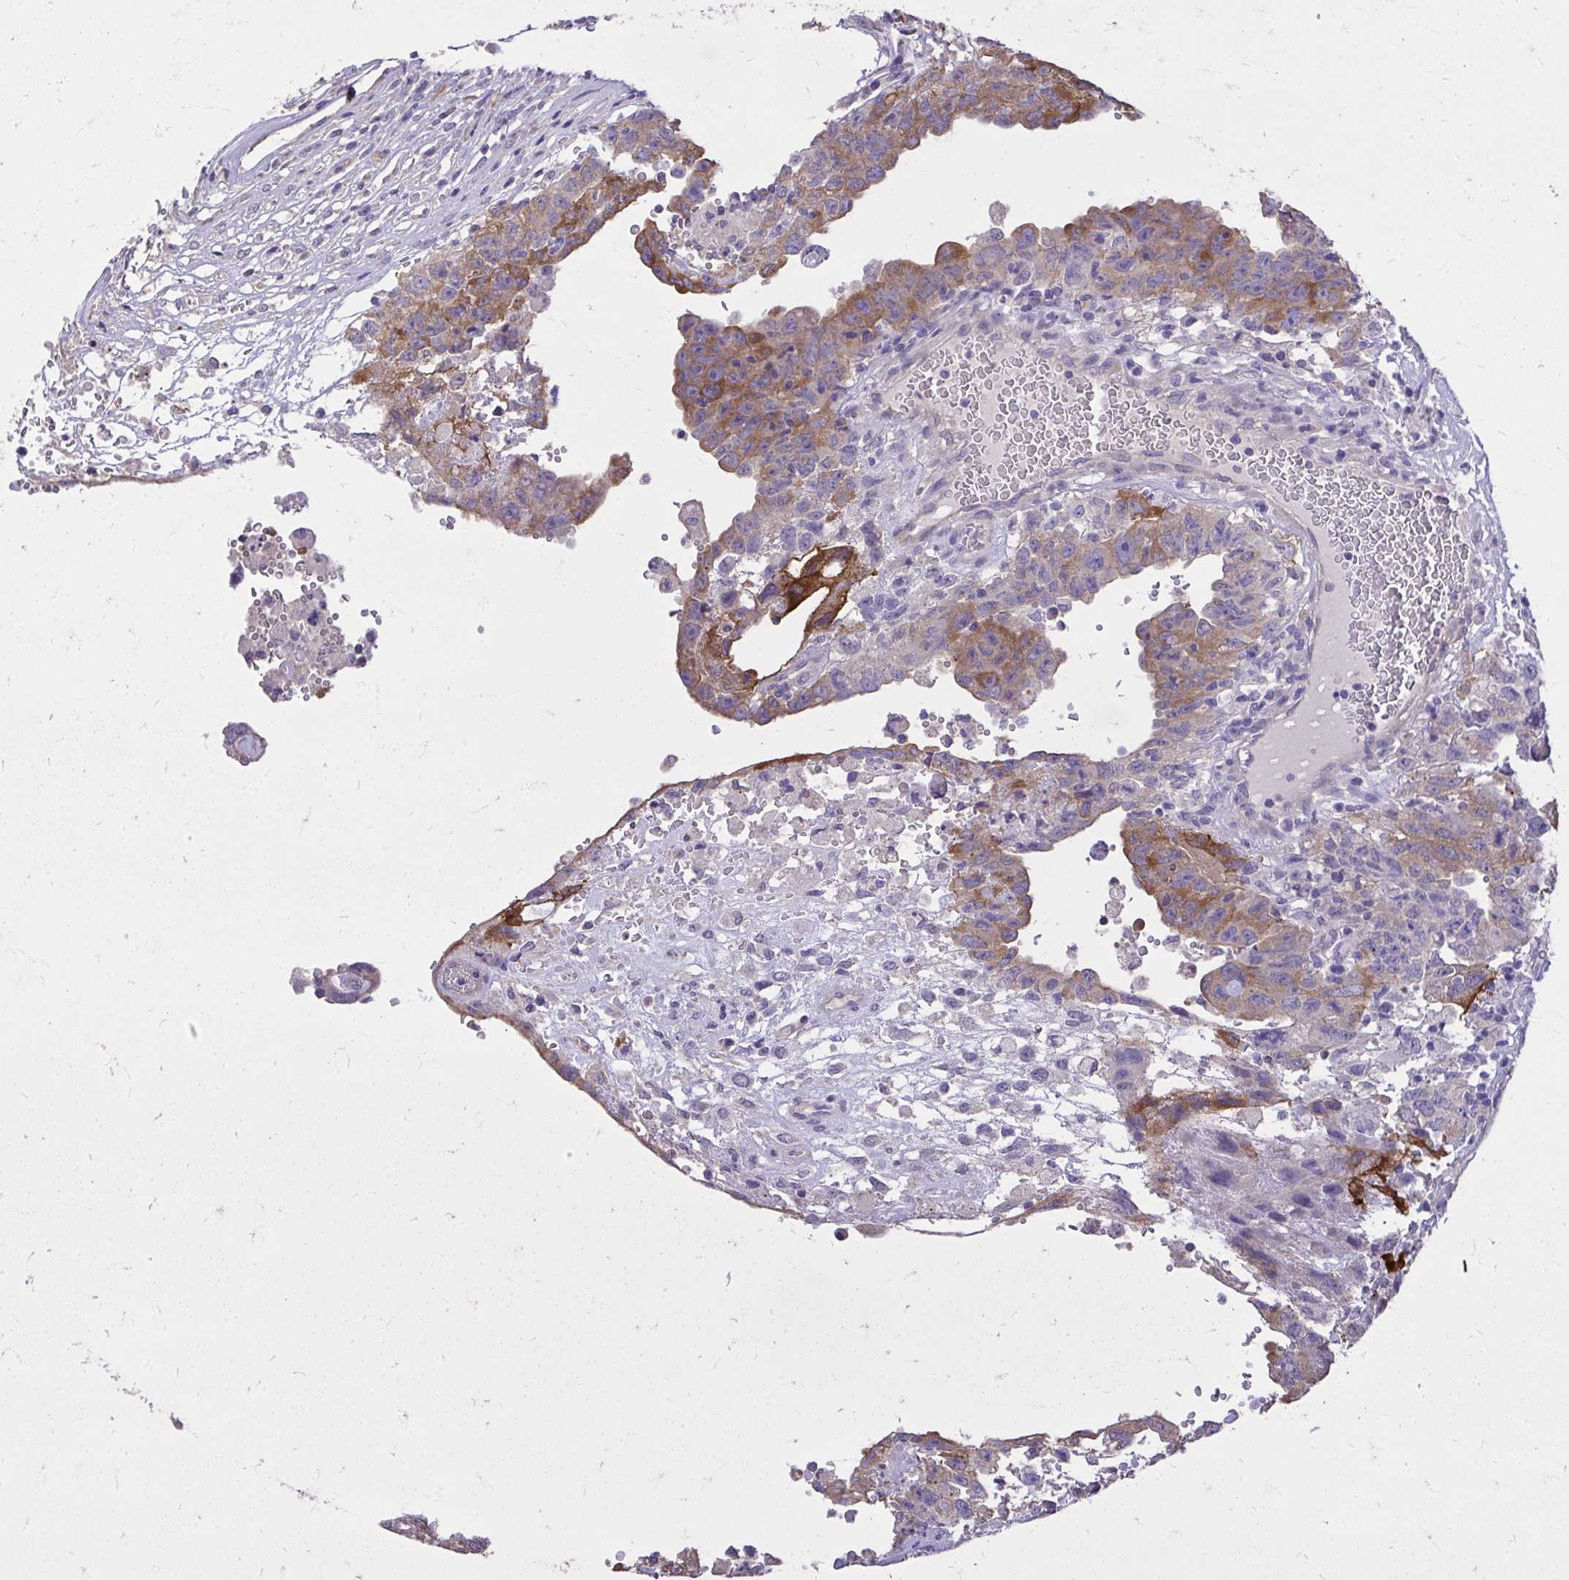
{"staining": {"intensity": "moderate", "quantity": "25%-75%", "location": "cytoplasmic/membranous"}, "tissue": "testis cancer", "cell_type": "Tumor cells", "image_type": "cancer", "snomed": [{"axis": "morphology", "description": "Carcinoma, Embryonal, NOS"}, {"axis": "topography", "description": "Testis"}], "caption": "Testis cancer (embryonal carcinoma) tissue reveals moderate cytoplasmic/membranous positivity in approximately 25%-75% of tumor cells, visualized by immunohistochemistry.", "gene": "EPB41L1", "patient": {"sex": "male", "age": 26}}